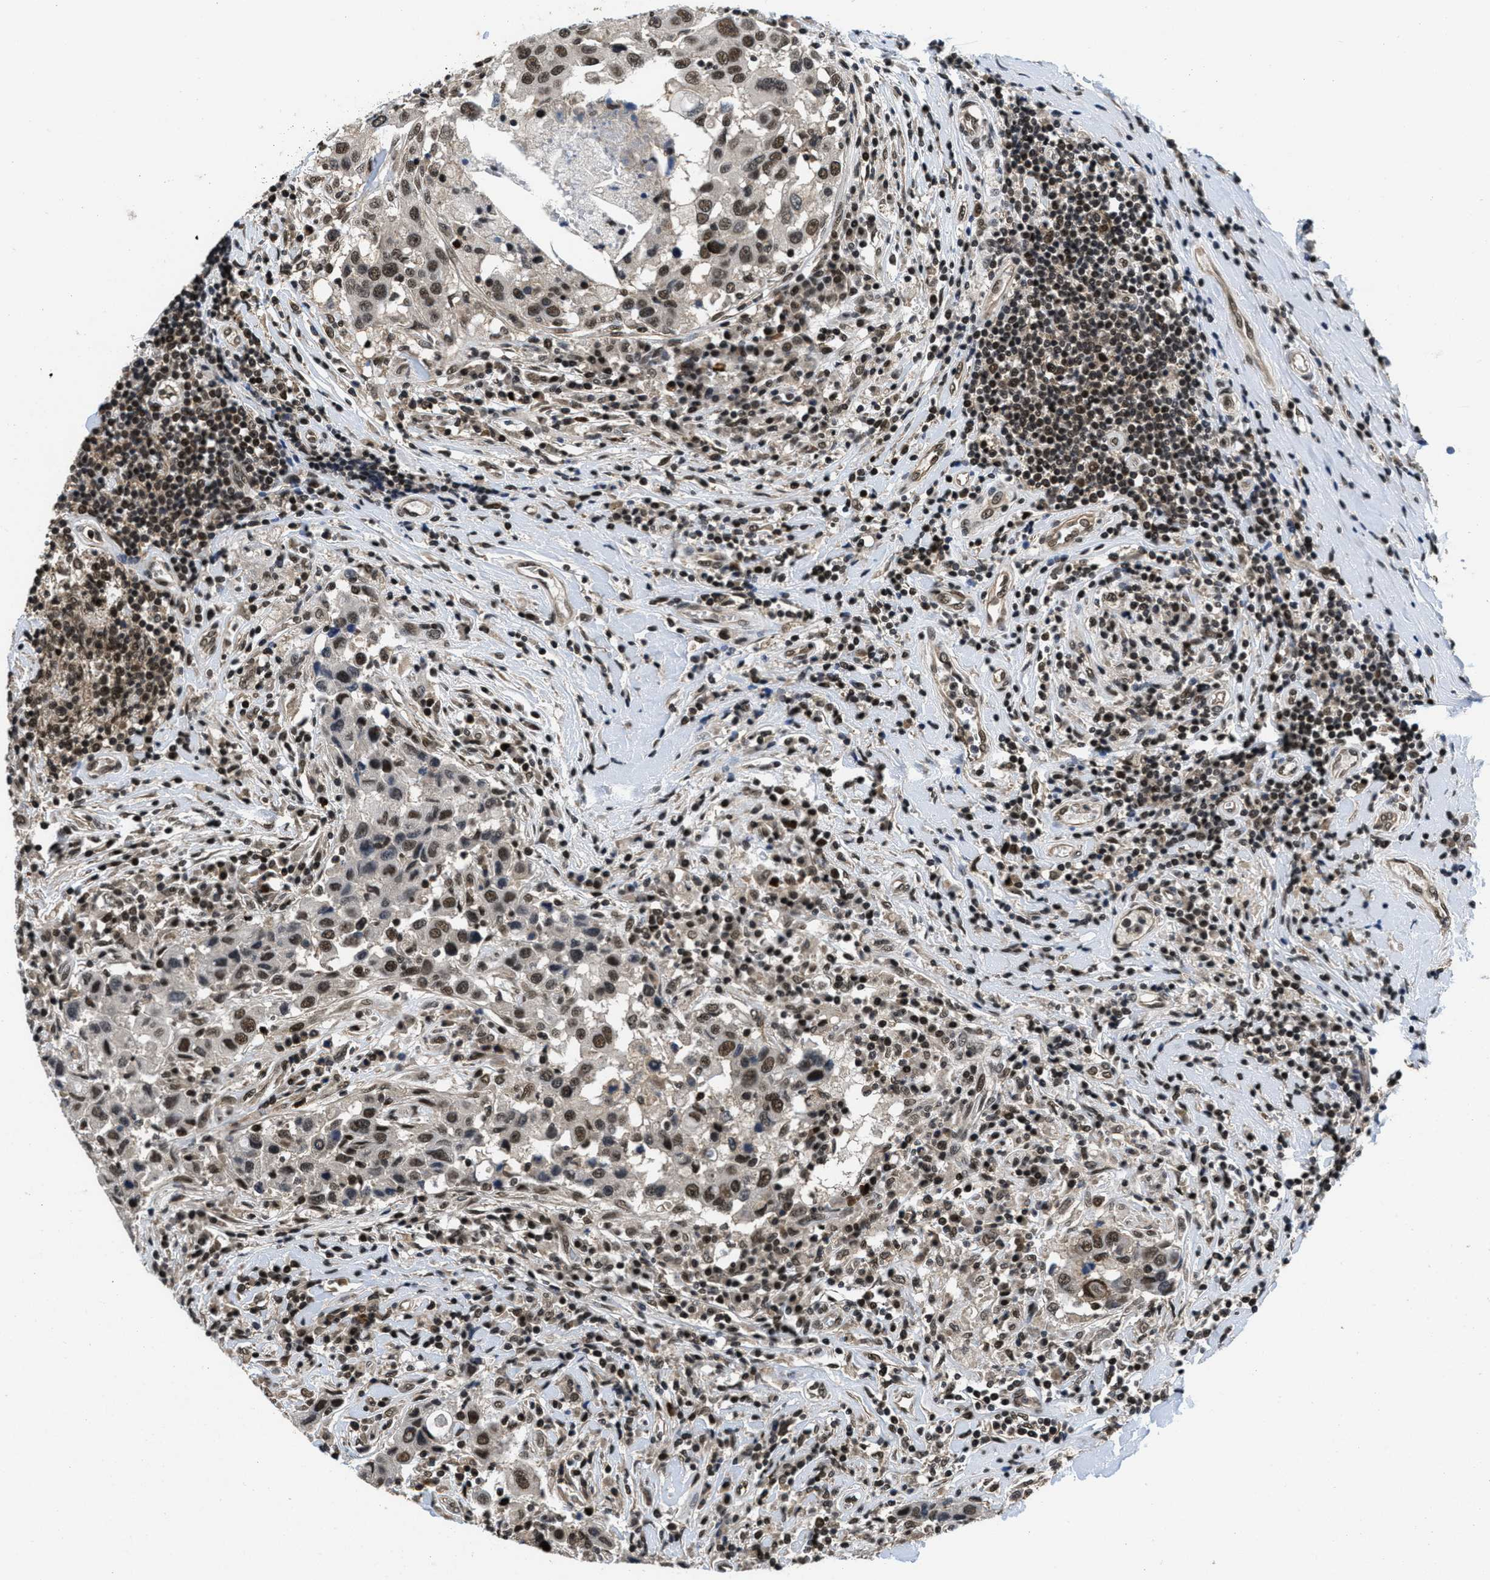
{"staining": {"intensity": "strong", "quantity": ">75%", "location": "cytoplasmic/membranous,nuclear"}, "tissue": "breast cancer", "cell_type": "Tumor cells", "image_type": "cancer", "snomed": [{"axis": "morphology", "description": "Duct carcinoma"}, {"axis": "topography", "description": "Breast"}], "caption": "Tumor cells show high levels of strong cytoplasmic/membranous and nuclear positivity in about >75% of cells in human invasive ductal carcinoma (breast). (Stains: DAB in brown, nuclei in blue, Microscopy: brightfield microscopy at high magnification).", "gene": "CUL4B", "patient": {"sex": "female", "age": 27}}